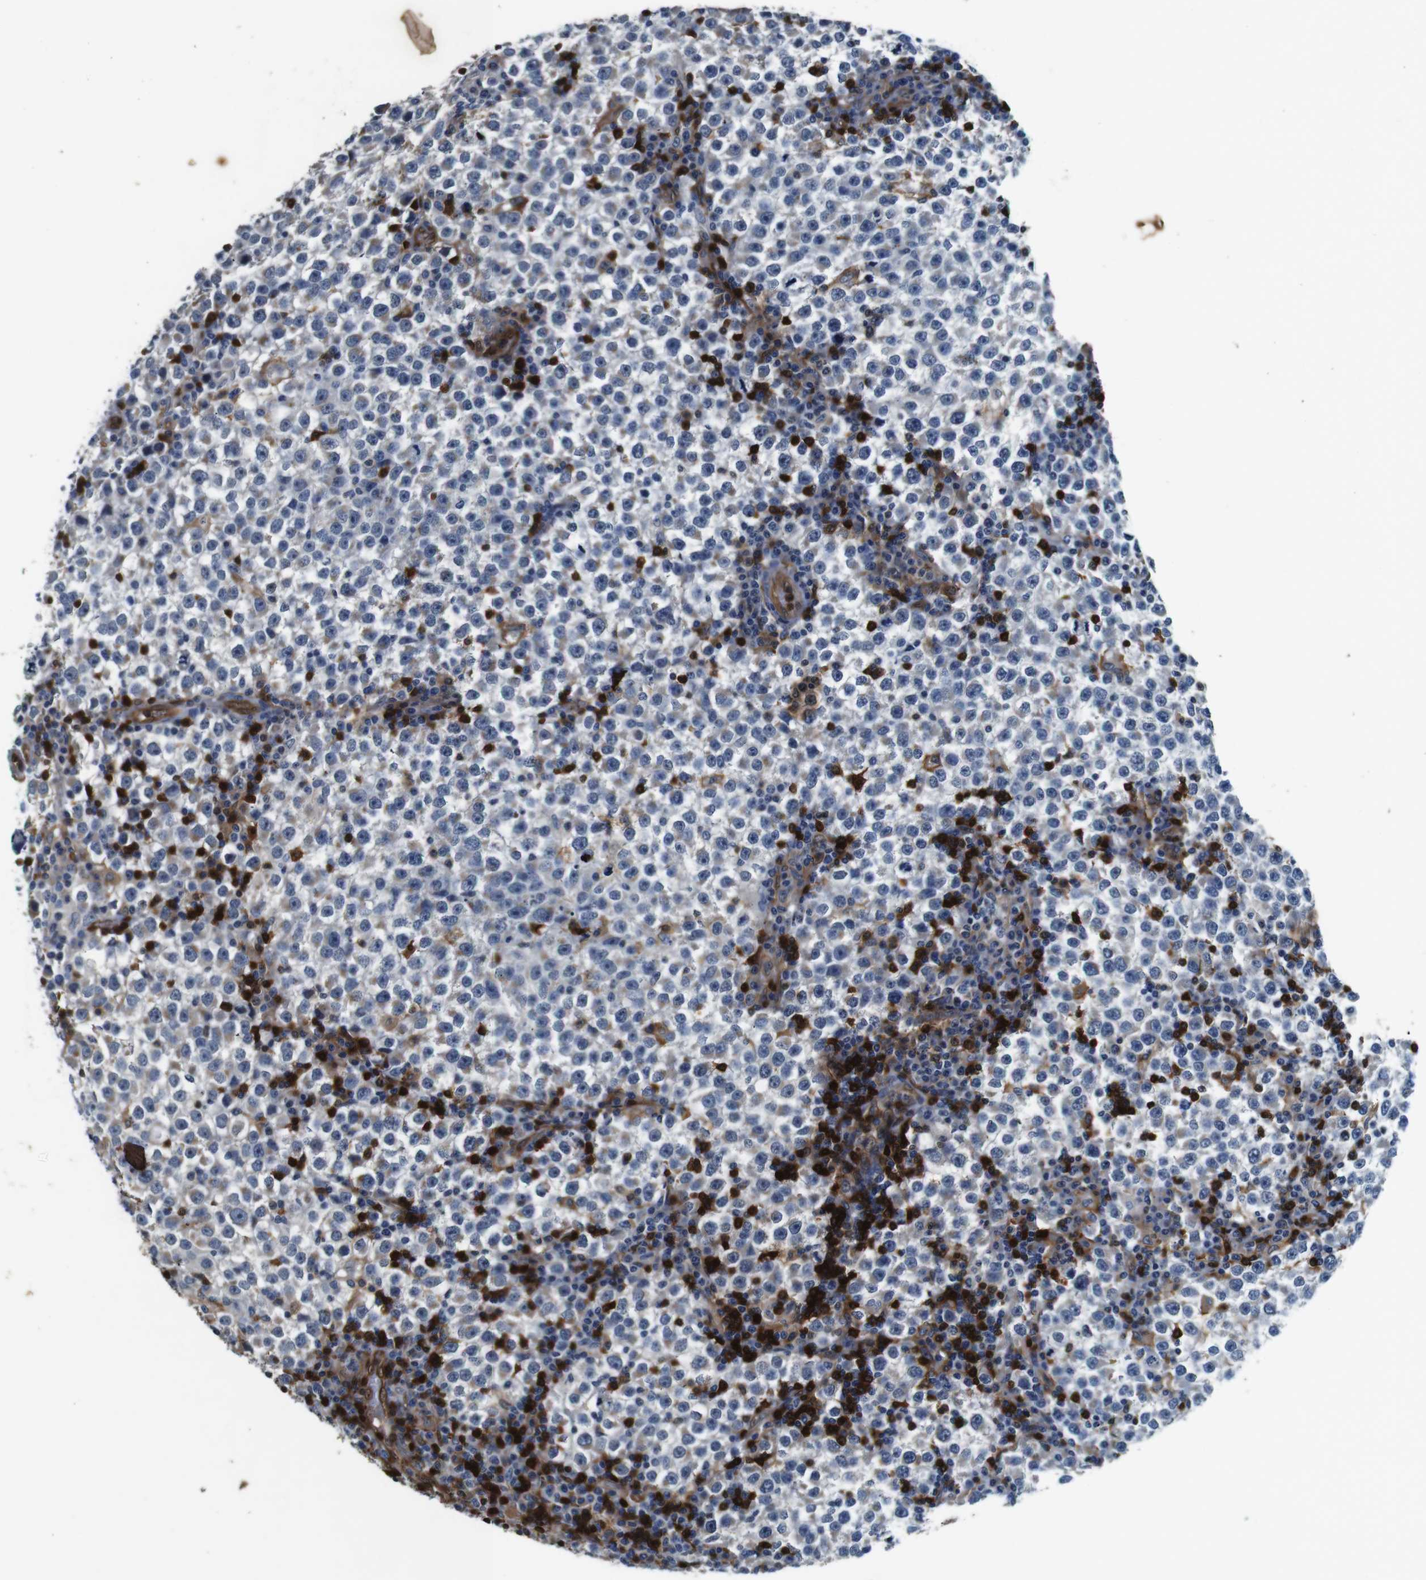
{"staining": {"intensity": "negative", "quantity": "none", "location": "none"}, "tissue": "testis cancer", "cell_type": "Tumor cells", "image_type": "cancer", "snomed": [{"axis": "morphology", "description": "Seminoma, NOS"}, {"axis": "topography", "description": "Testis"}], "caption": "This is a histopathology image of immunohistochemistry staining of testis seminoma, which shows no expression in tumor cells. Brightfield microscopy of immunohistochemistry (IHC) stained with DAB (brown) and hematoxylin (blue), captured at high magnification.", "gene": "ANXA1", "patient": {"sex": "male", "age": 65}}